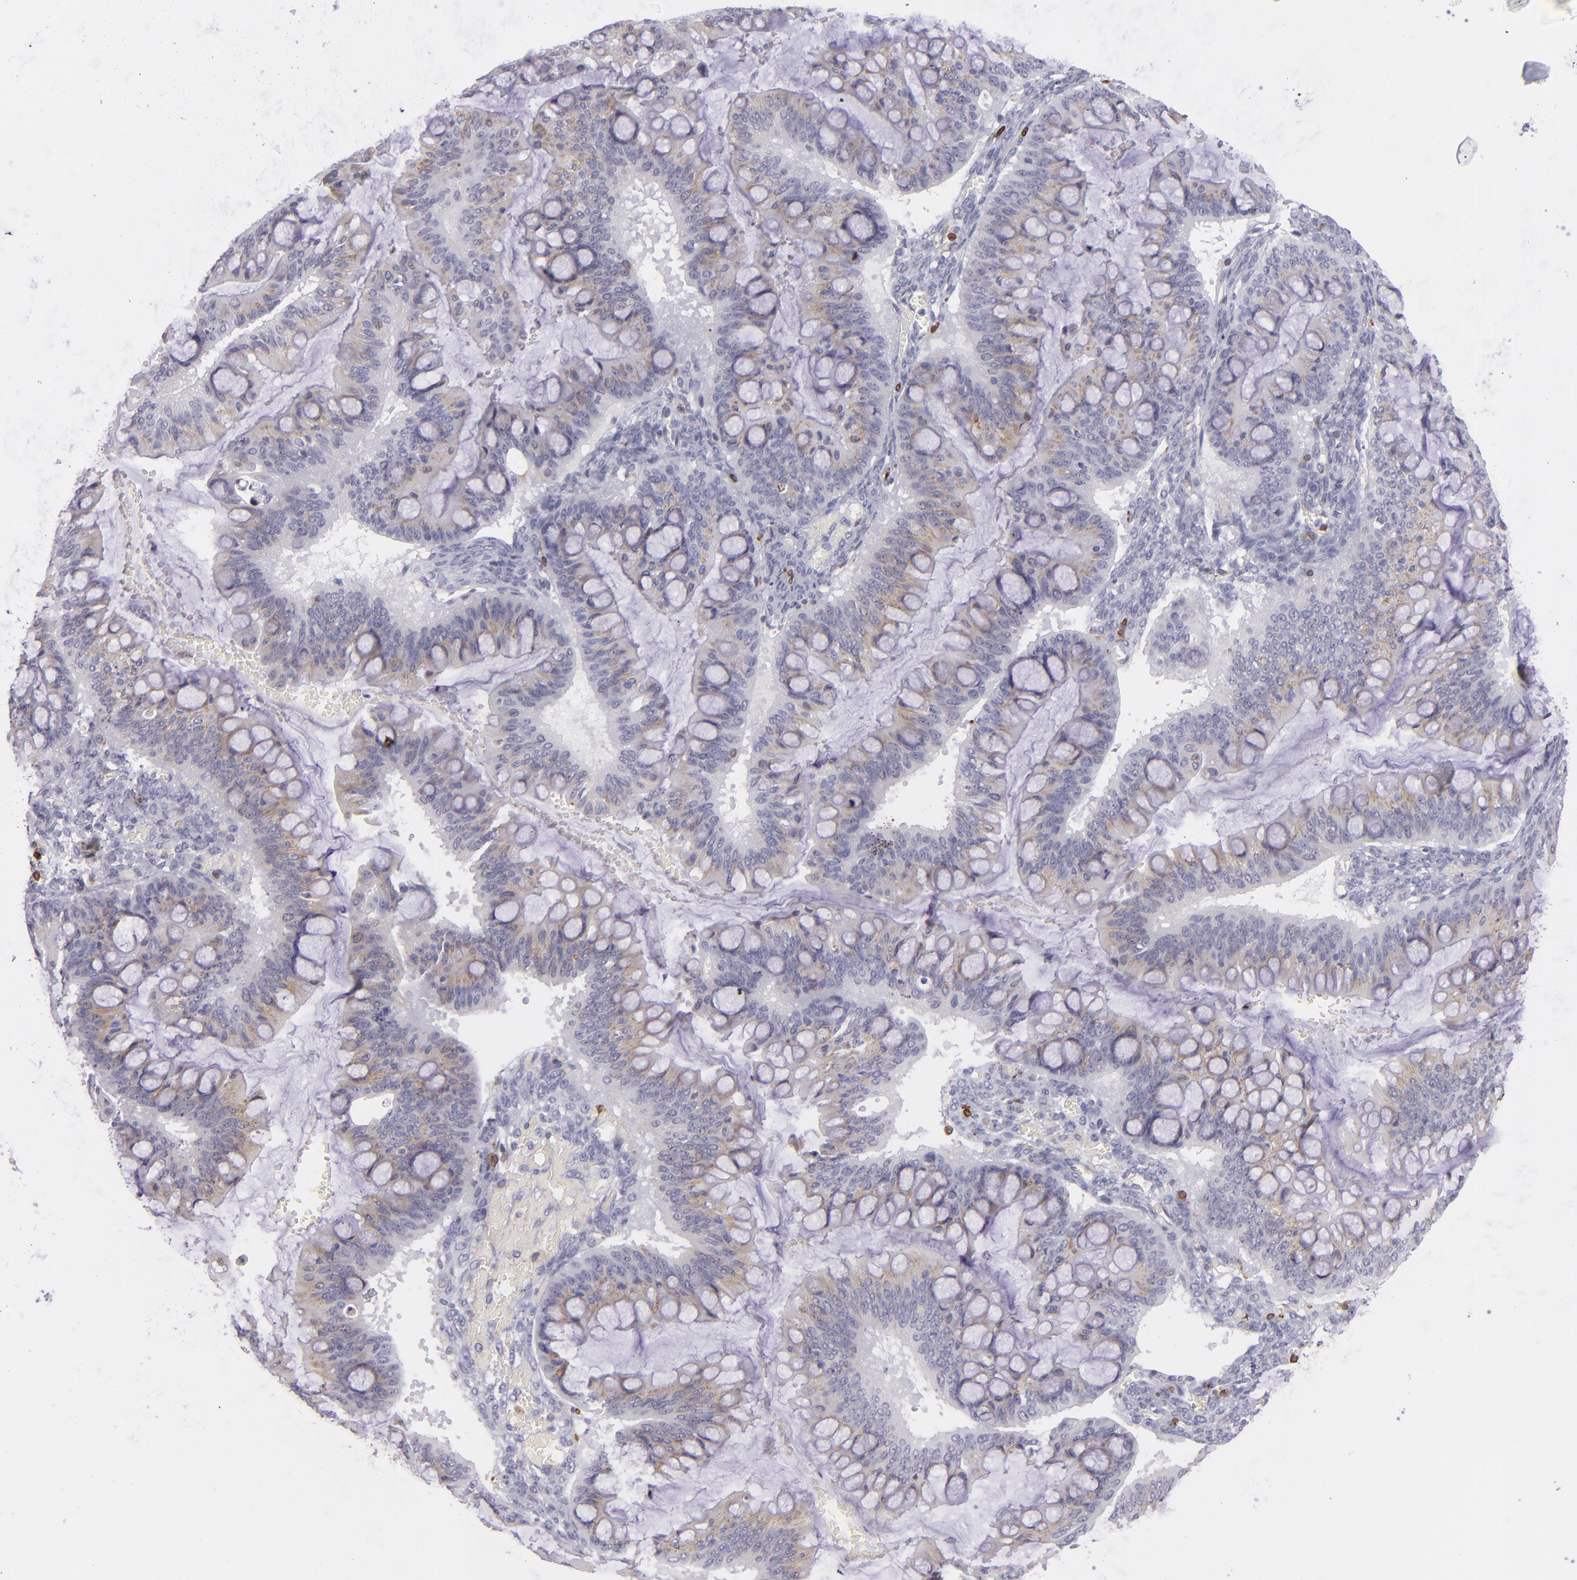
{"staining": {"intensity": "weak", "quantity": "25%-75%", "location": "cytoplasmic/membranous"}, "tissue": "ovarian cancer", "cell_type": "Tumor cells", "image_type": "cancer", "snomed": [{"axis": "morphology", "description": "Cystadenocarcinoma, mucinous, NOS"}, {"axis": "topography", "description": "Ovary"}], "caption": "Tumor cells display low levels of weak cytoplasmic/membranous positivity in approximately 25%-75% of cells in human ovarian cancer (mucinous cystadenocarcinoma).", "gene": "CD74", "patient": {"sex": "female", "age": 73}}